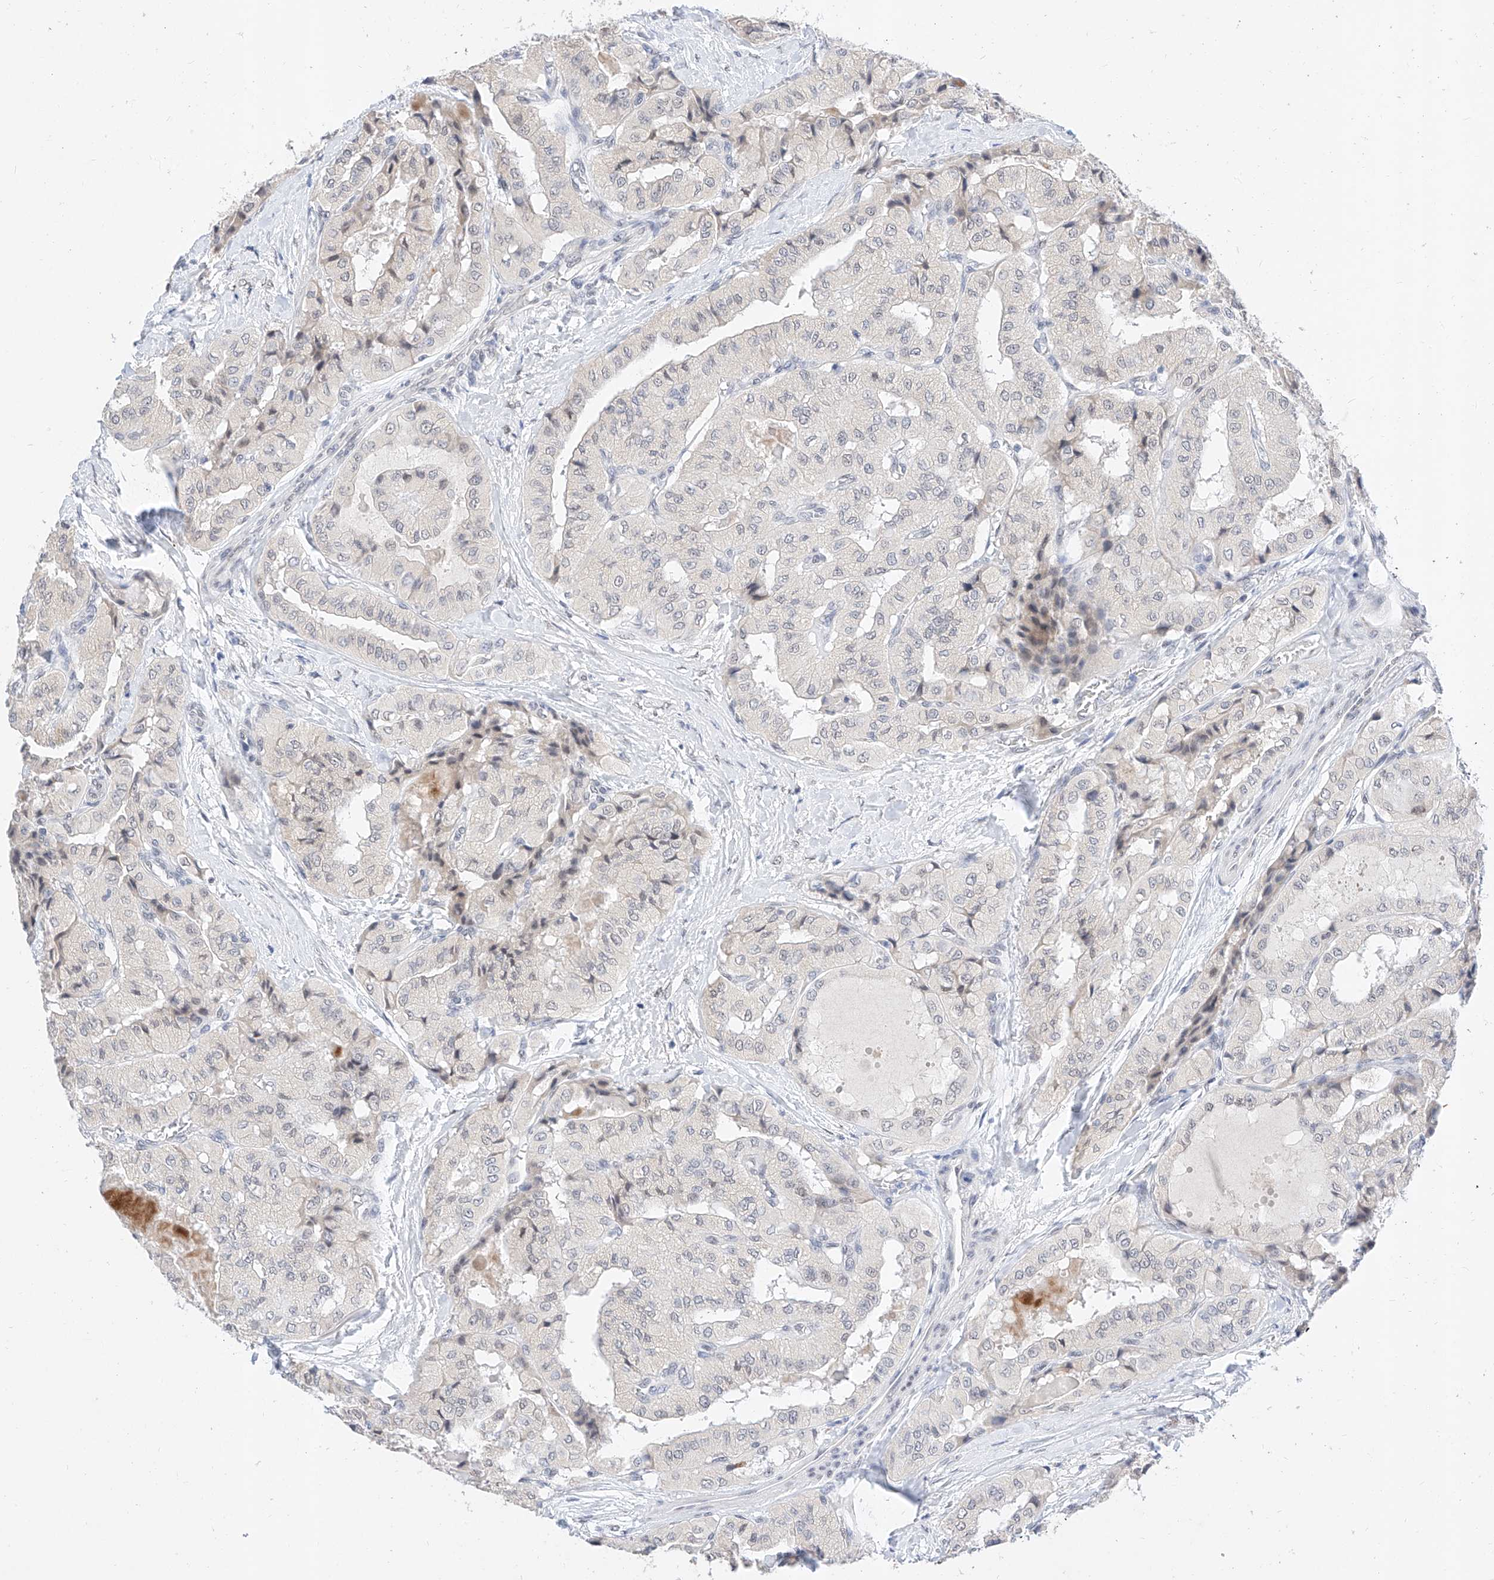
{"staining": {"intensity": "weak", "quantity": "<25%", "location": "nuclear"}, "tissue": "thyroid cancer", "cell_type": "Tumor cells", "image_type": "cancer", "snomed": [{"axis": "morphology", "description": "Papillary adenocarcinoma, NOS"}, {"axis": "topography", "description": "Thyroid gland"}], "caption": "IHC micrograph of neoplastic tissue: thyroid papillary adenocarcinoma stained with DAB (3,3'-diaminobenzidine) shows no significant protein positivity in tumor cells. The staining is performed using DAB brown chromogen with nuclei counter-stained in using hematoxylin.", "gene": "KCNJ1", "patient": {"sex": "female", "age": 59}}